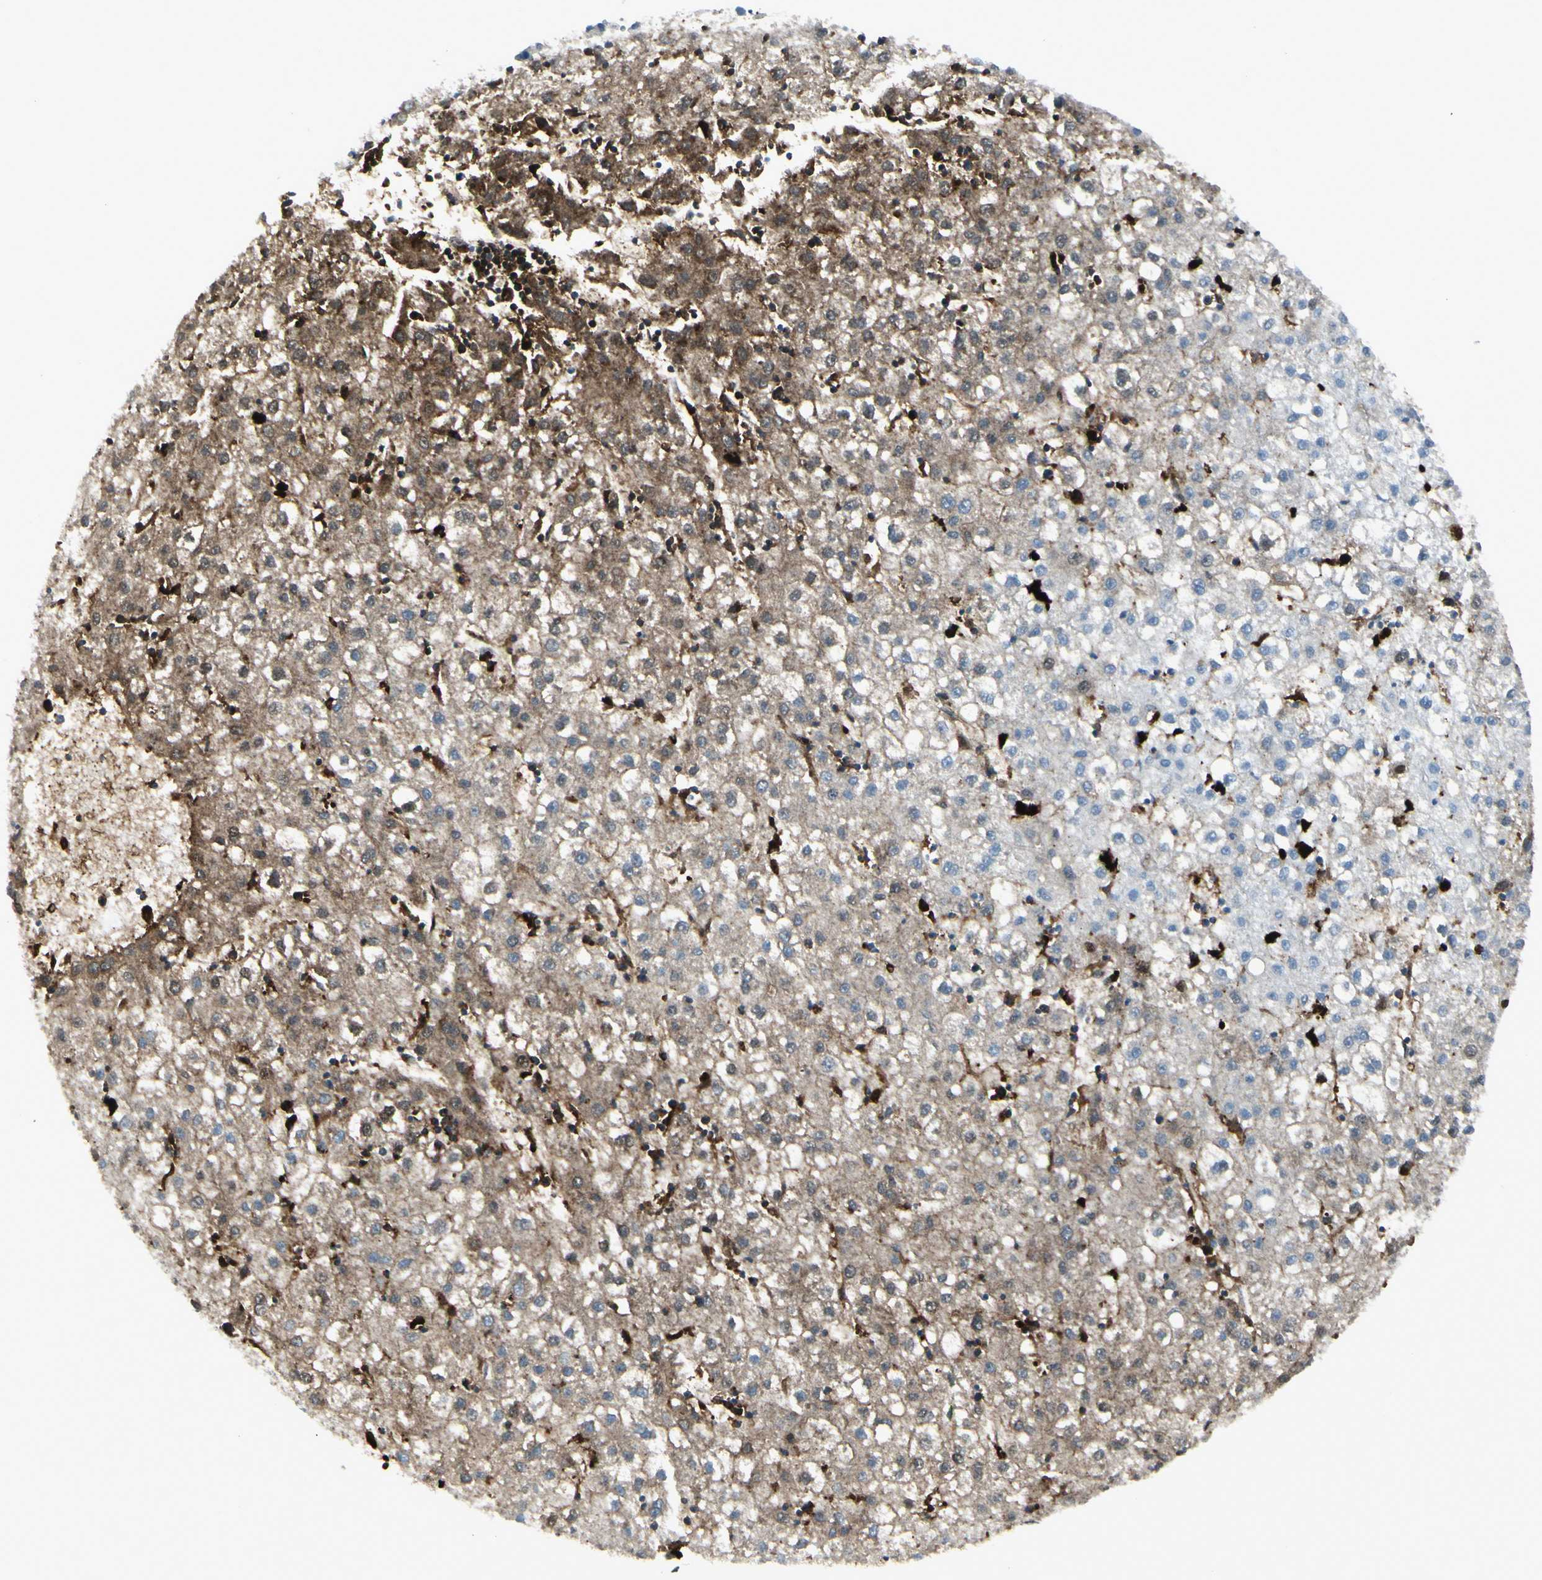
{"staining": {"intensity": "moderate", "quantity": "25%-75%", "location": "cytoplasmic/membranous,nuclear"}, "tissue": "liver cancer", "cell_type": "Tumor cells", "image_type": "cancer", "snomed": [{"axis": "morphology", "description": "Carcinoma, Hepatocellular, NOS"}, {"axis": "topography", "description": "Liver"}], "caption": "Liver hepatocellular carcinoma was stained to show a protein in brown. There is medium levels of moderate cytoplasmic/membranous and nuclear positivity in about 25%-75% of tumor cells.", "gene": "IGHG1", "patient": {"sex": "male", "age": 72}}